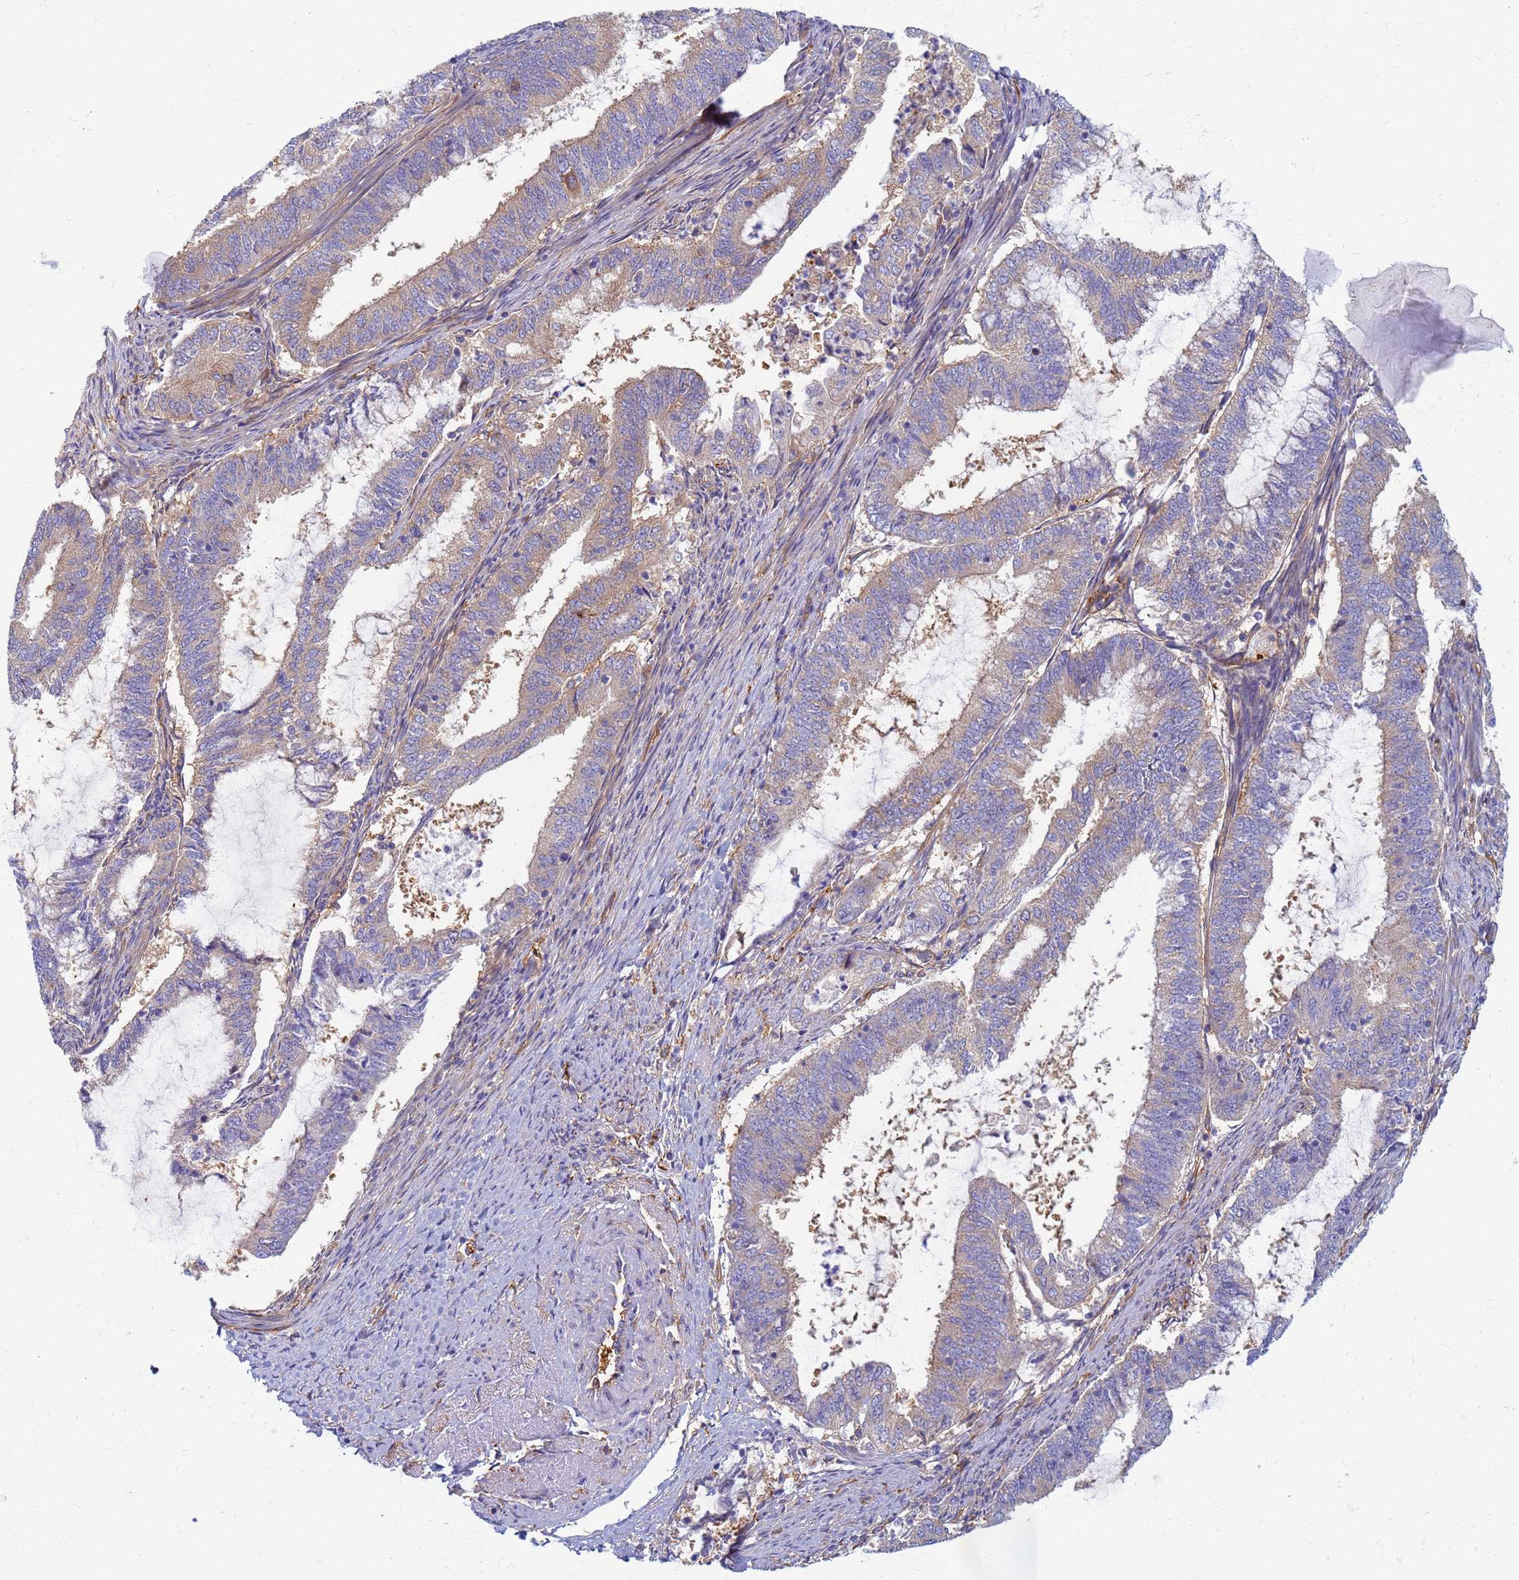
{"staining": {"intensity": "weak", "quantity": "<25%", "location": "cytoplasmic/membranous"}, "tissue": "endometrial cancer", "cell_type": "Tumor cells", "image_type": "cancer", "snomed": [{"axis": "morphology", "description": "Adenocarcinoma, NOS"}, {"axis": "topography", "description": "Endometrium"}], "caption": "Immunohistochemistry image of endometrial cancer (adenocarcinoma) stained for a protein (brown), which exhibits no expression in tumor cells.", "gene": "EEA1", "patient": {"sex": "female", "age": 51}}